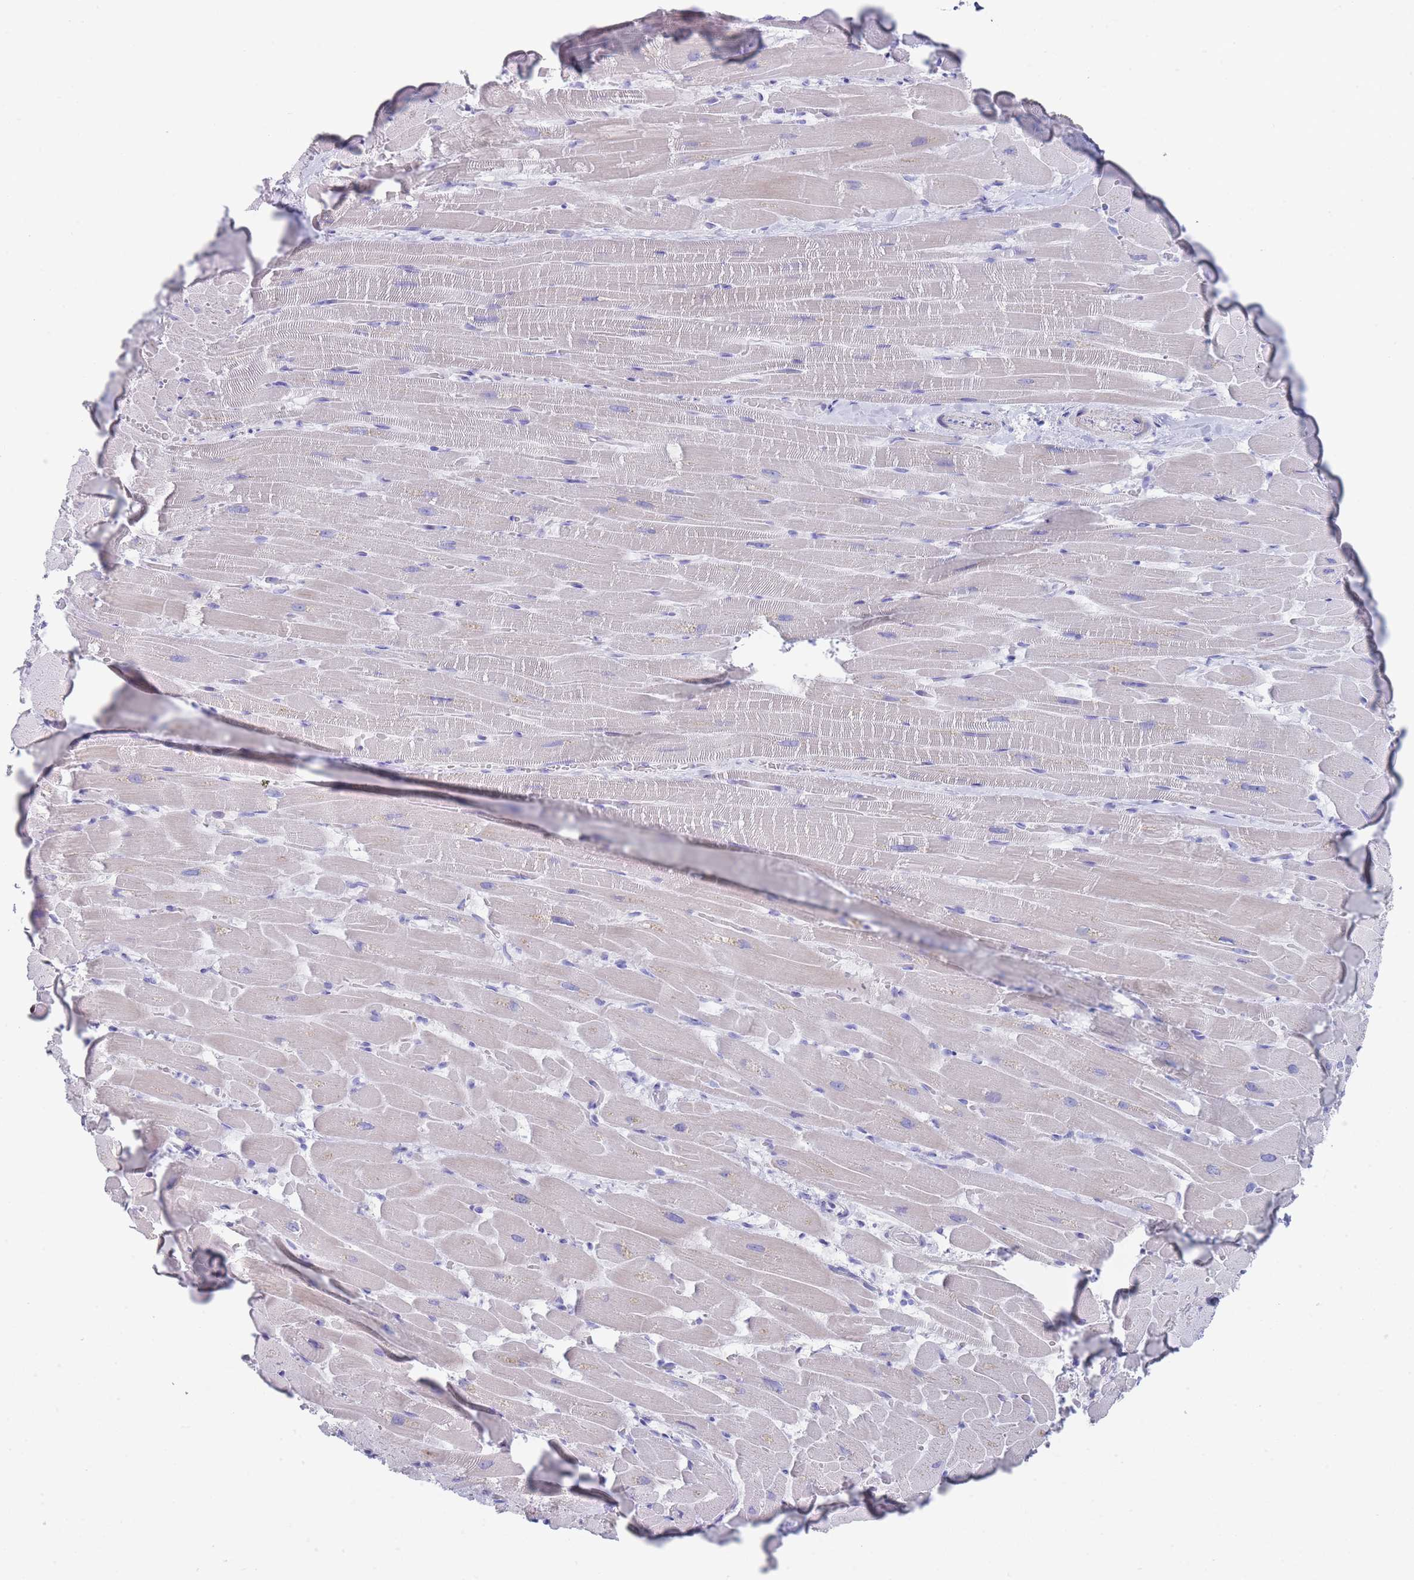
{"staining": {"intensity": "weak", "quantity": "<25%", "location": "cytoplasmic/membranous"}, "tissue": "heart muscle", "cell_type": "Cardiomyocytes", "image_type": "normal", "snomed": [{"axis": "morphology", "description": "Normal tissue, NOS"}, {"axis": "topography", "description": "Heart"}], "caption": "An immunohistochemistry photomicrograph of benign heart muscle is shown. There is no staining in cardiomyocytes of heart muscle.", "gene": "SCCPDH", "patient": {"sex": "male", "age": 37}}